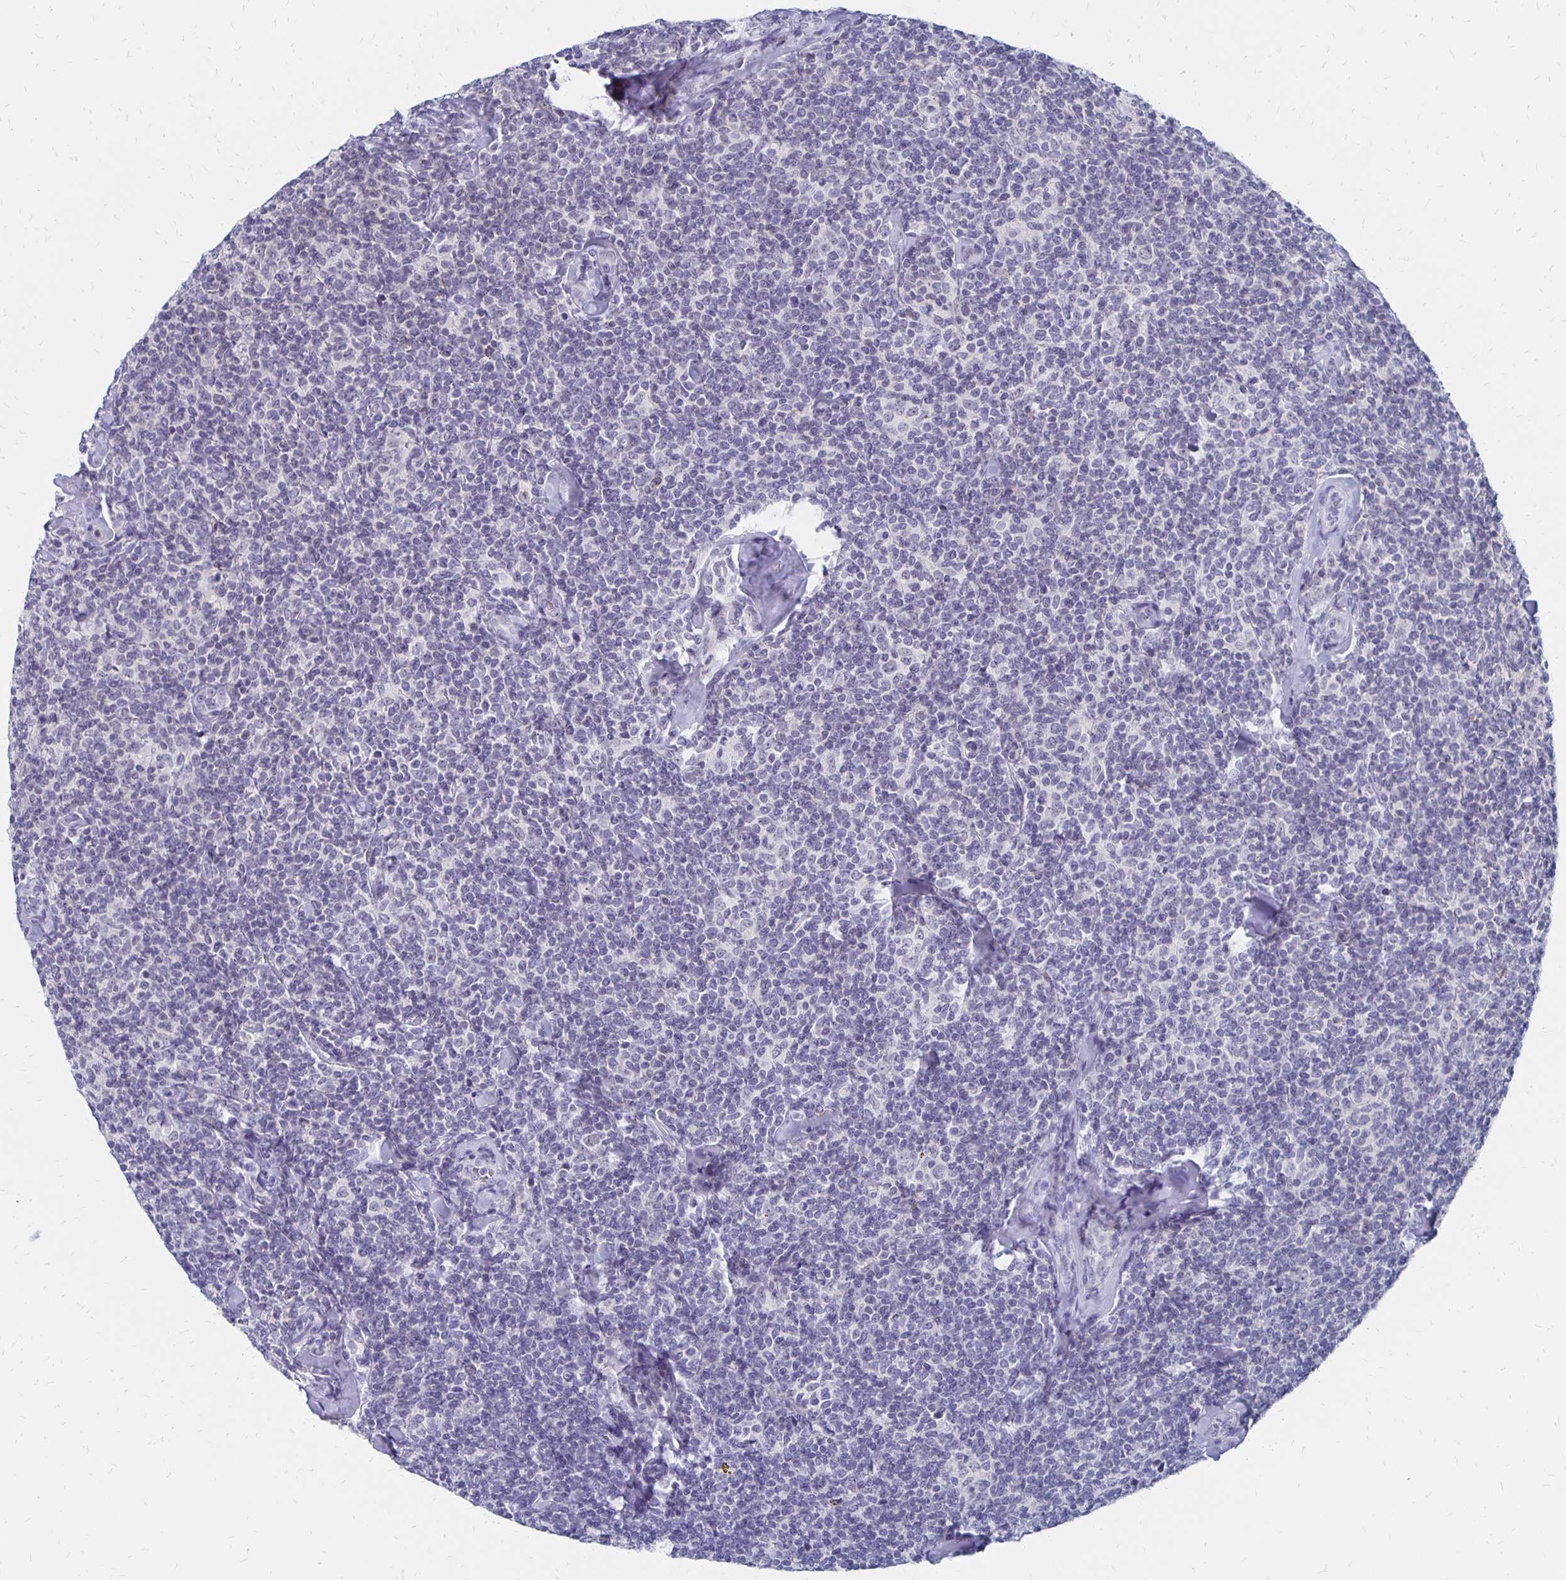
{"staining": {"intensity": "negative", "quantity": "none", "location": "none"}, "tissue": "lymphoma", "cell_type": "Tumor cells", "image_type": "cancer", "snomed": [{"axis": "morphology", "description": "Malignant lymphoma, non-Hodgkin's type, Low grade"}, {"axis": "topography", "description": "Lymph node"}], "caption": "Tumor cells show no significant protein expression in lymphoma.", "gene": "SYT2", "patient": {"sex": "female", "age": 56}}